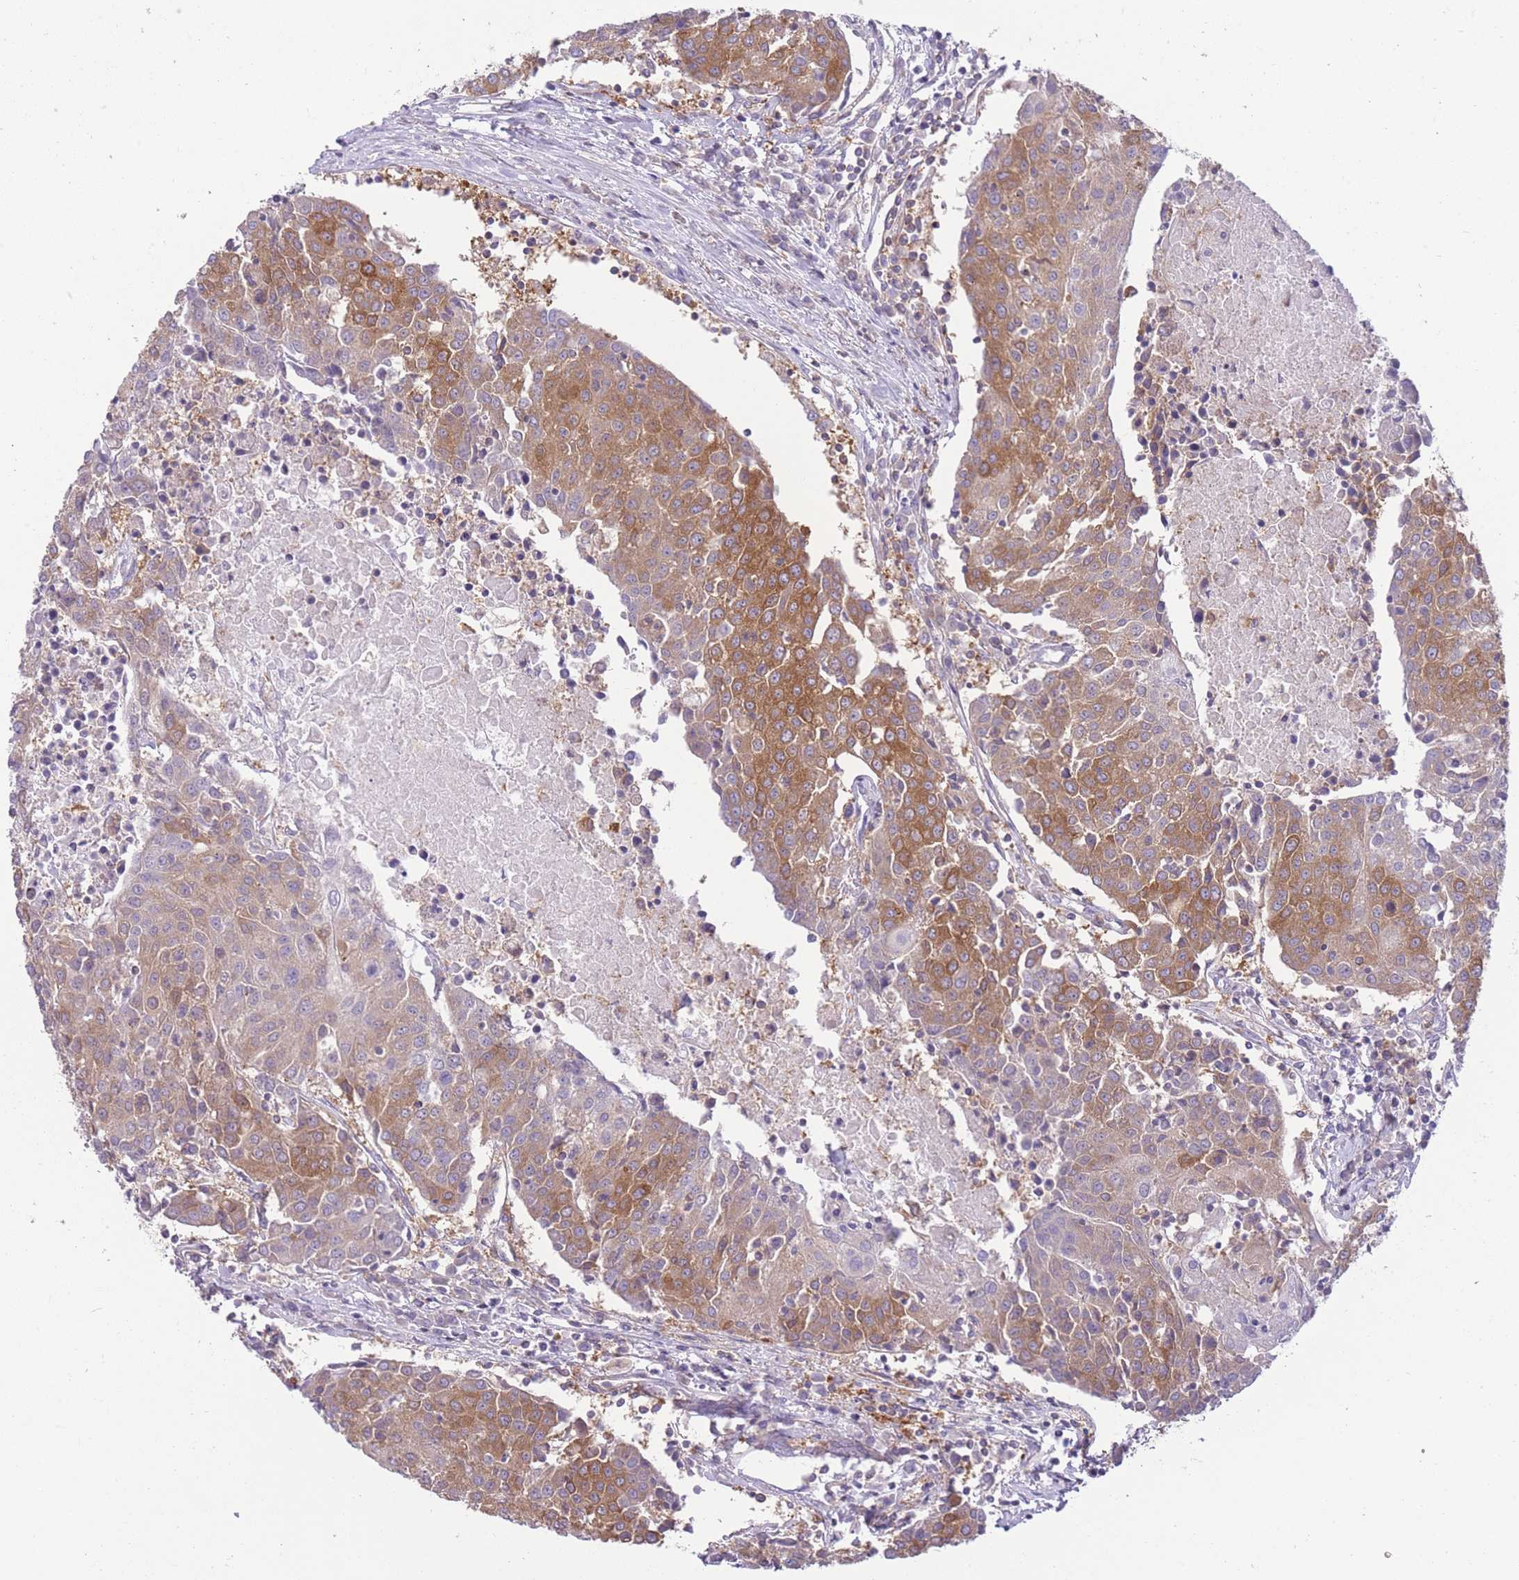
{"staining": {"intensity": "moderate", "quantity": "25%-75%", "location": "cytoplasmic/membranous"}, "tissue": "urothelial cancer", "cell_type": "Tumor cells", "image_type": "cancer", "snomed": [{"axis": "morphology", "description": "Urothelial carcinoma, High grade"}, {"axis": "topography", "description": "Urinary bladder"}], "caption": "Immunohistochemistry (IHC) (DAB (3,3'-diaminobenzidine)) staining of human urothelial cancer displays moderate cytoplasmic/membranous protein staining in about 25%-75% of tumor cells.", "gene": "PRKAR1A", "patient": {"sex": "female", "age": 85}}